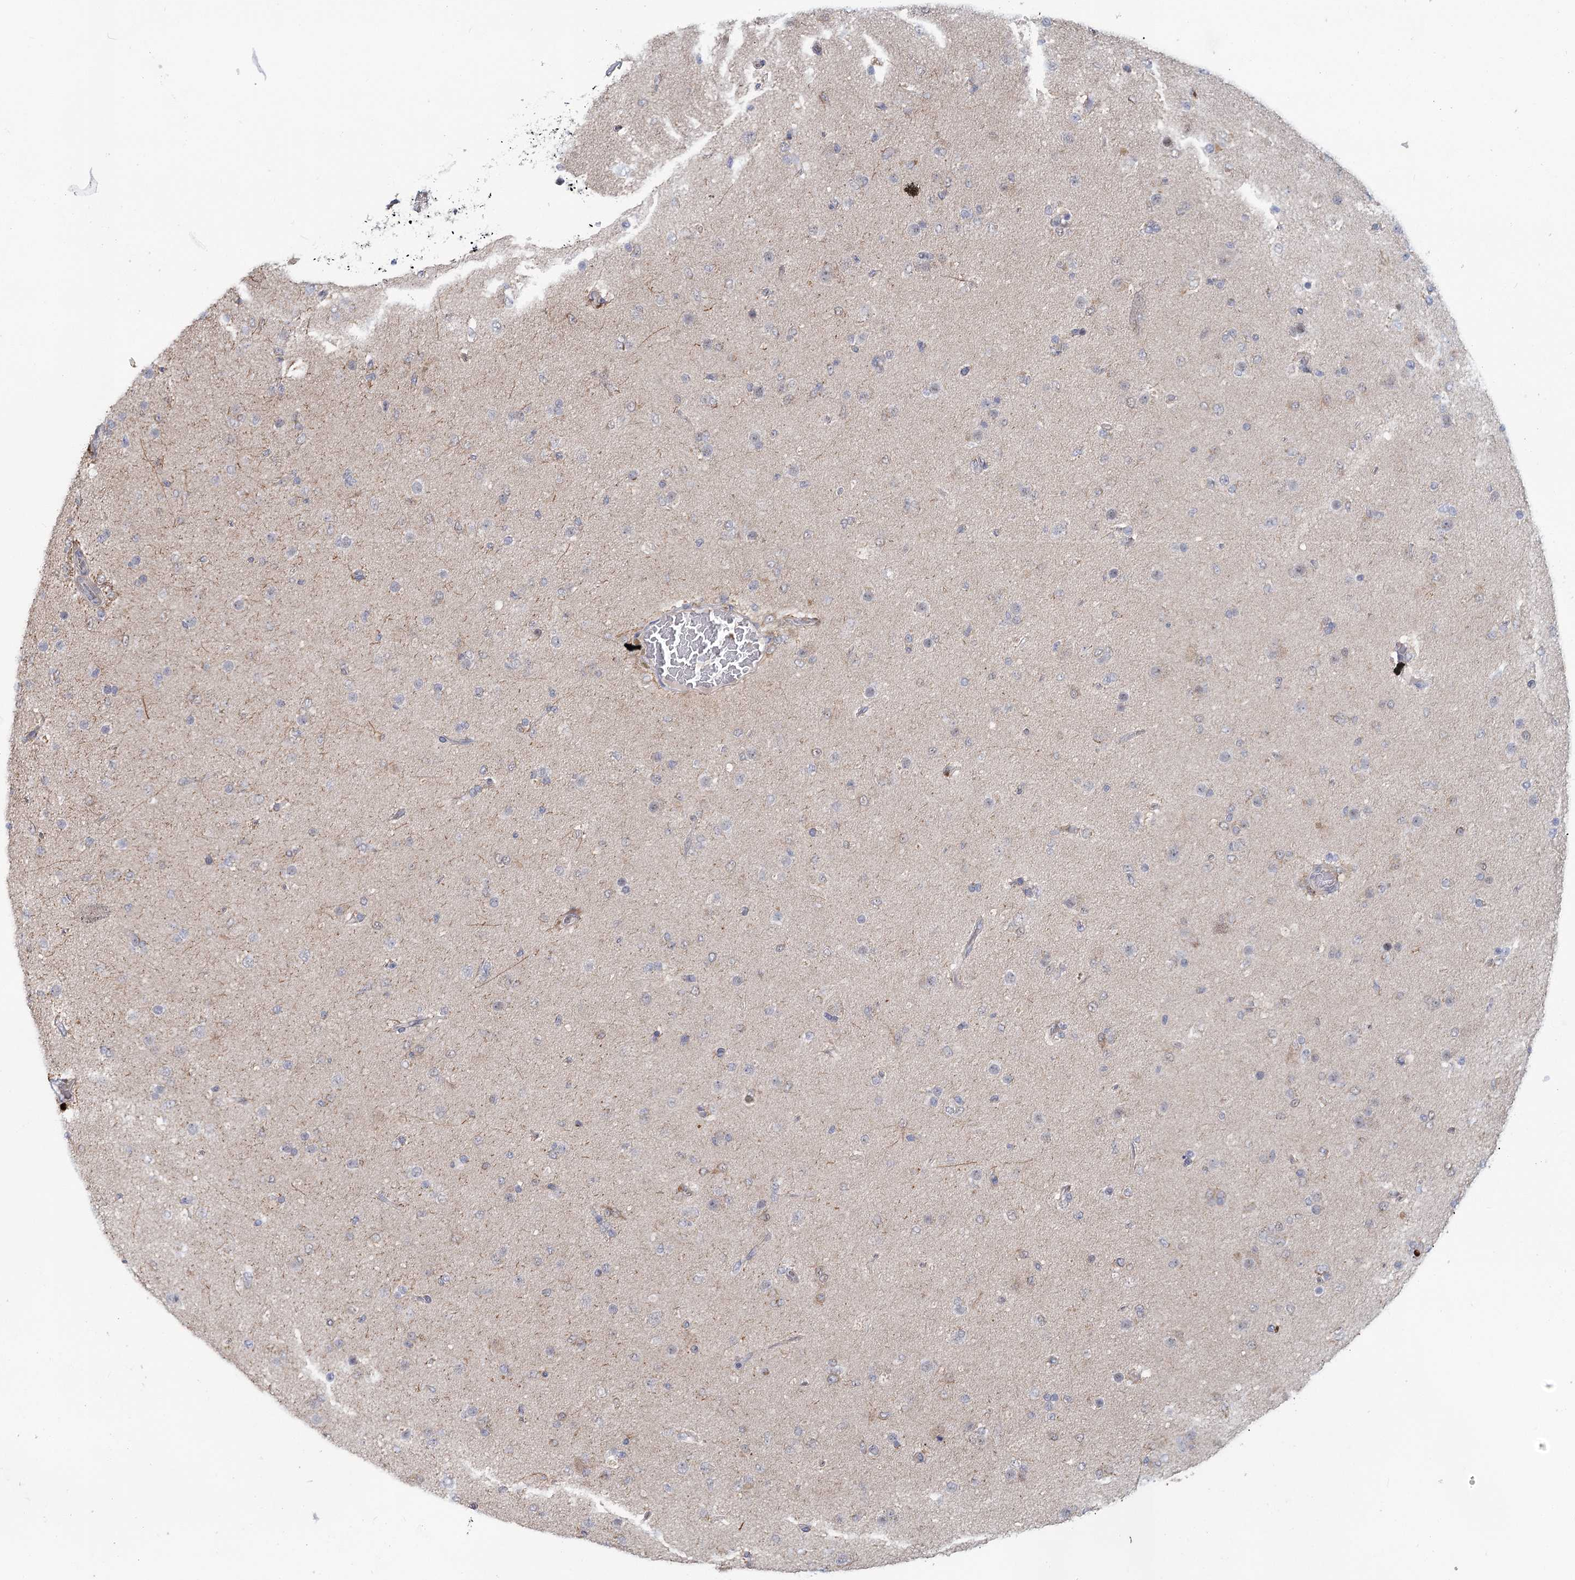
{"staining": {"intensity": "negative", "quantity": "none", "location": "none"}, "tissue": "glioma", "cell_type": "Tumor cells", "image_type": "cancer", "snomed": [{"axis": "morphology", "description": "Glioma, malignant, Low grade"}, {"axis": "topography", "description": "Brain"}], "caption": "There is no significant positivity in tumor cells of glioma. Nuclei are stained in blue.", "gene": "CIB4", "patient": {"sex": "male", "age": 65}}